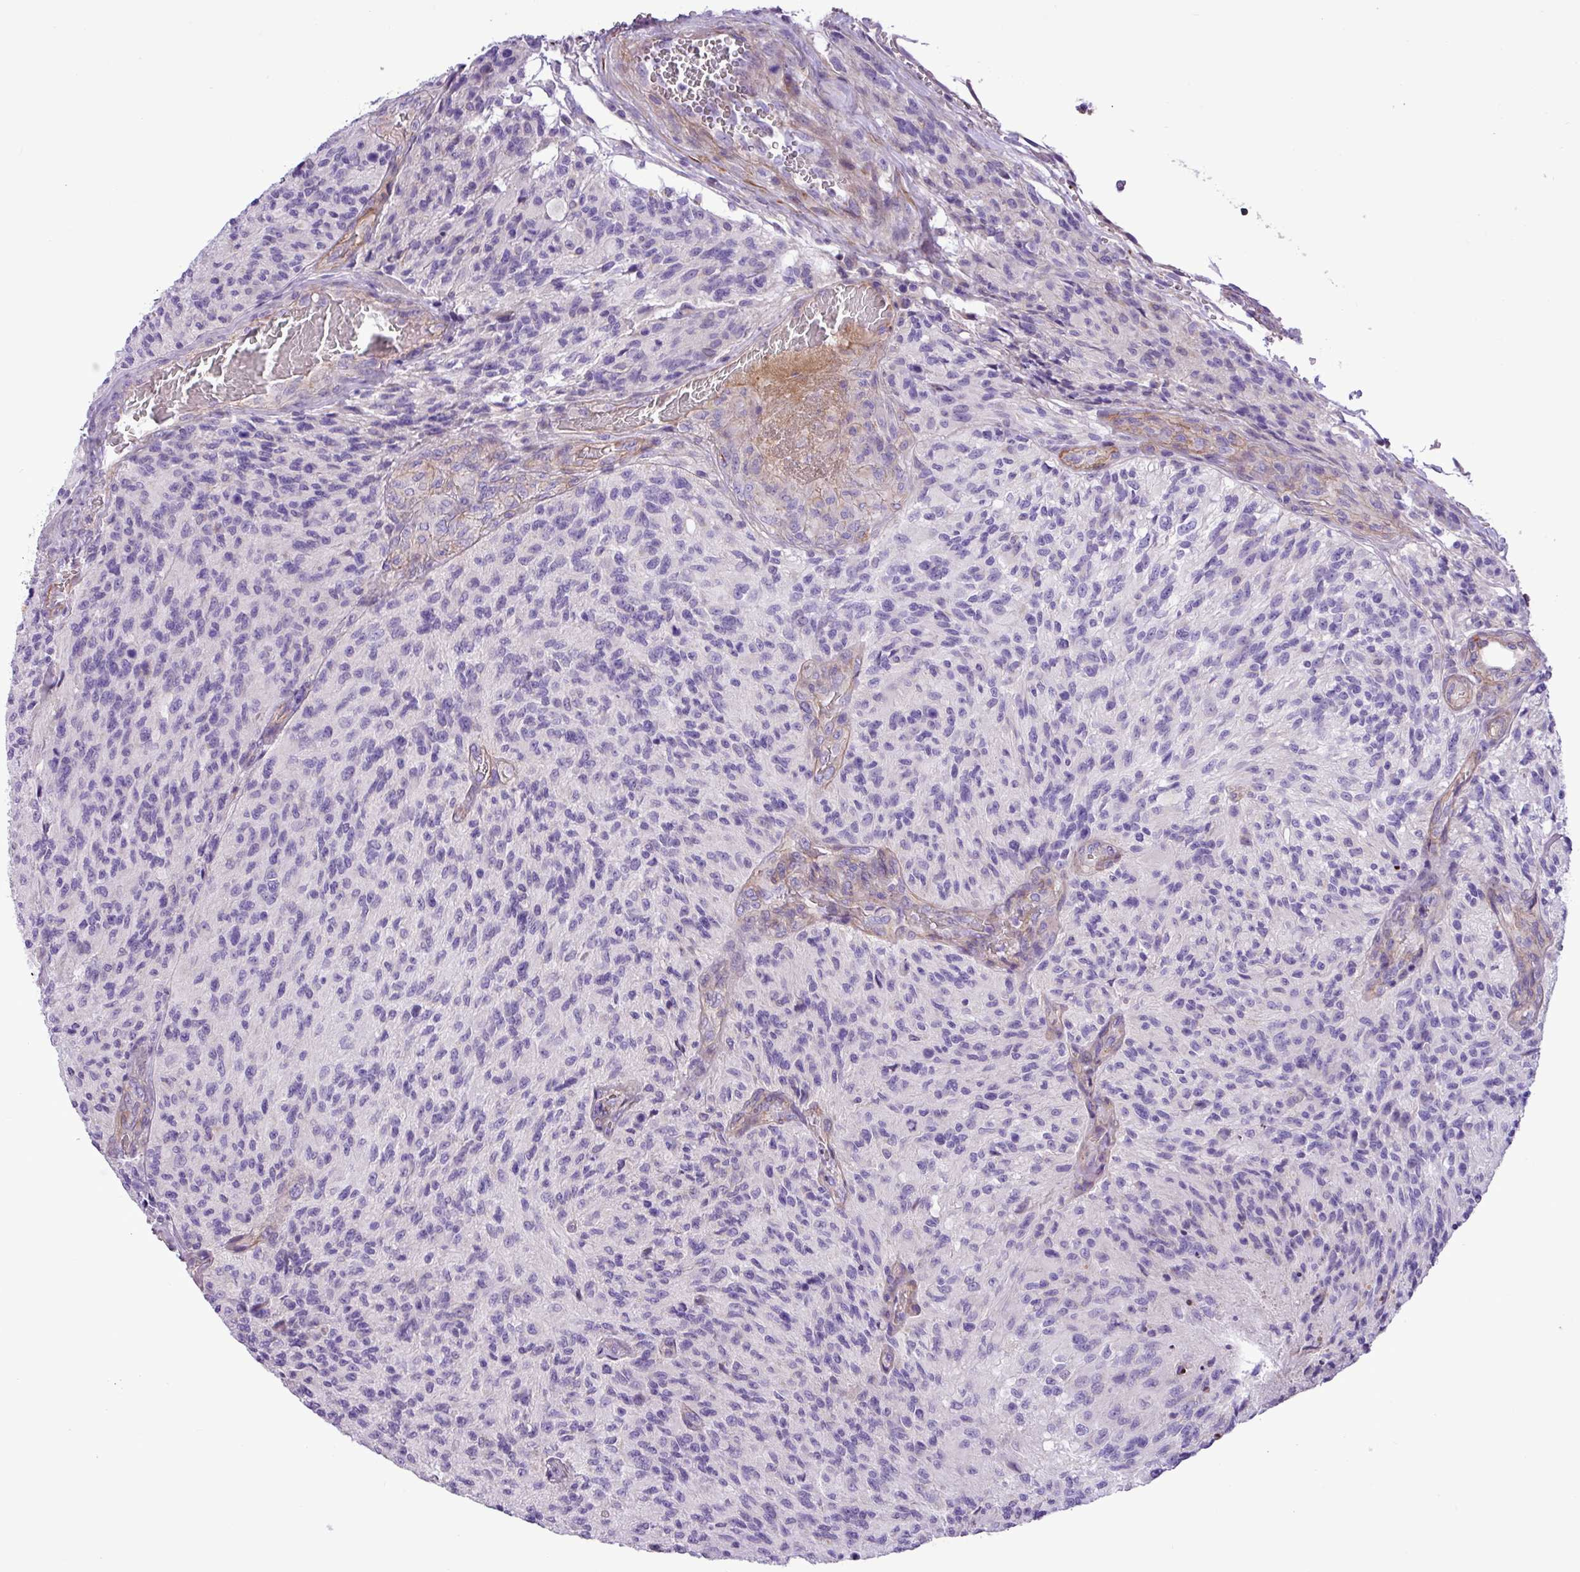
{"staining": {"intensity": "negative", "quantity": "none", "location": "none"}, "tissue": "glioma", "cell_type": "Tumor cells", "image_type": "cancer", "snomed": [{"axis": "morphology", "description": "Normal tissue, NOS"}, {"axis": "morphology", "description": "Glioma, malignant, High grade"}, {"axis": "topography", "description": "Cerebral cortex"}], "caption": "This is an immunohistochemistry histopathology image of human glioma. There is no expression in tumor cells.", "gene": "C11orf91", "patient": {"sex": "male", "age": 56}}